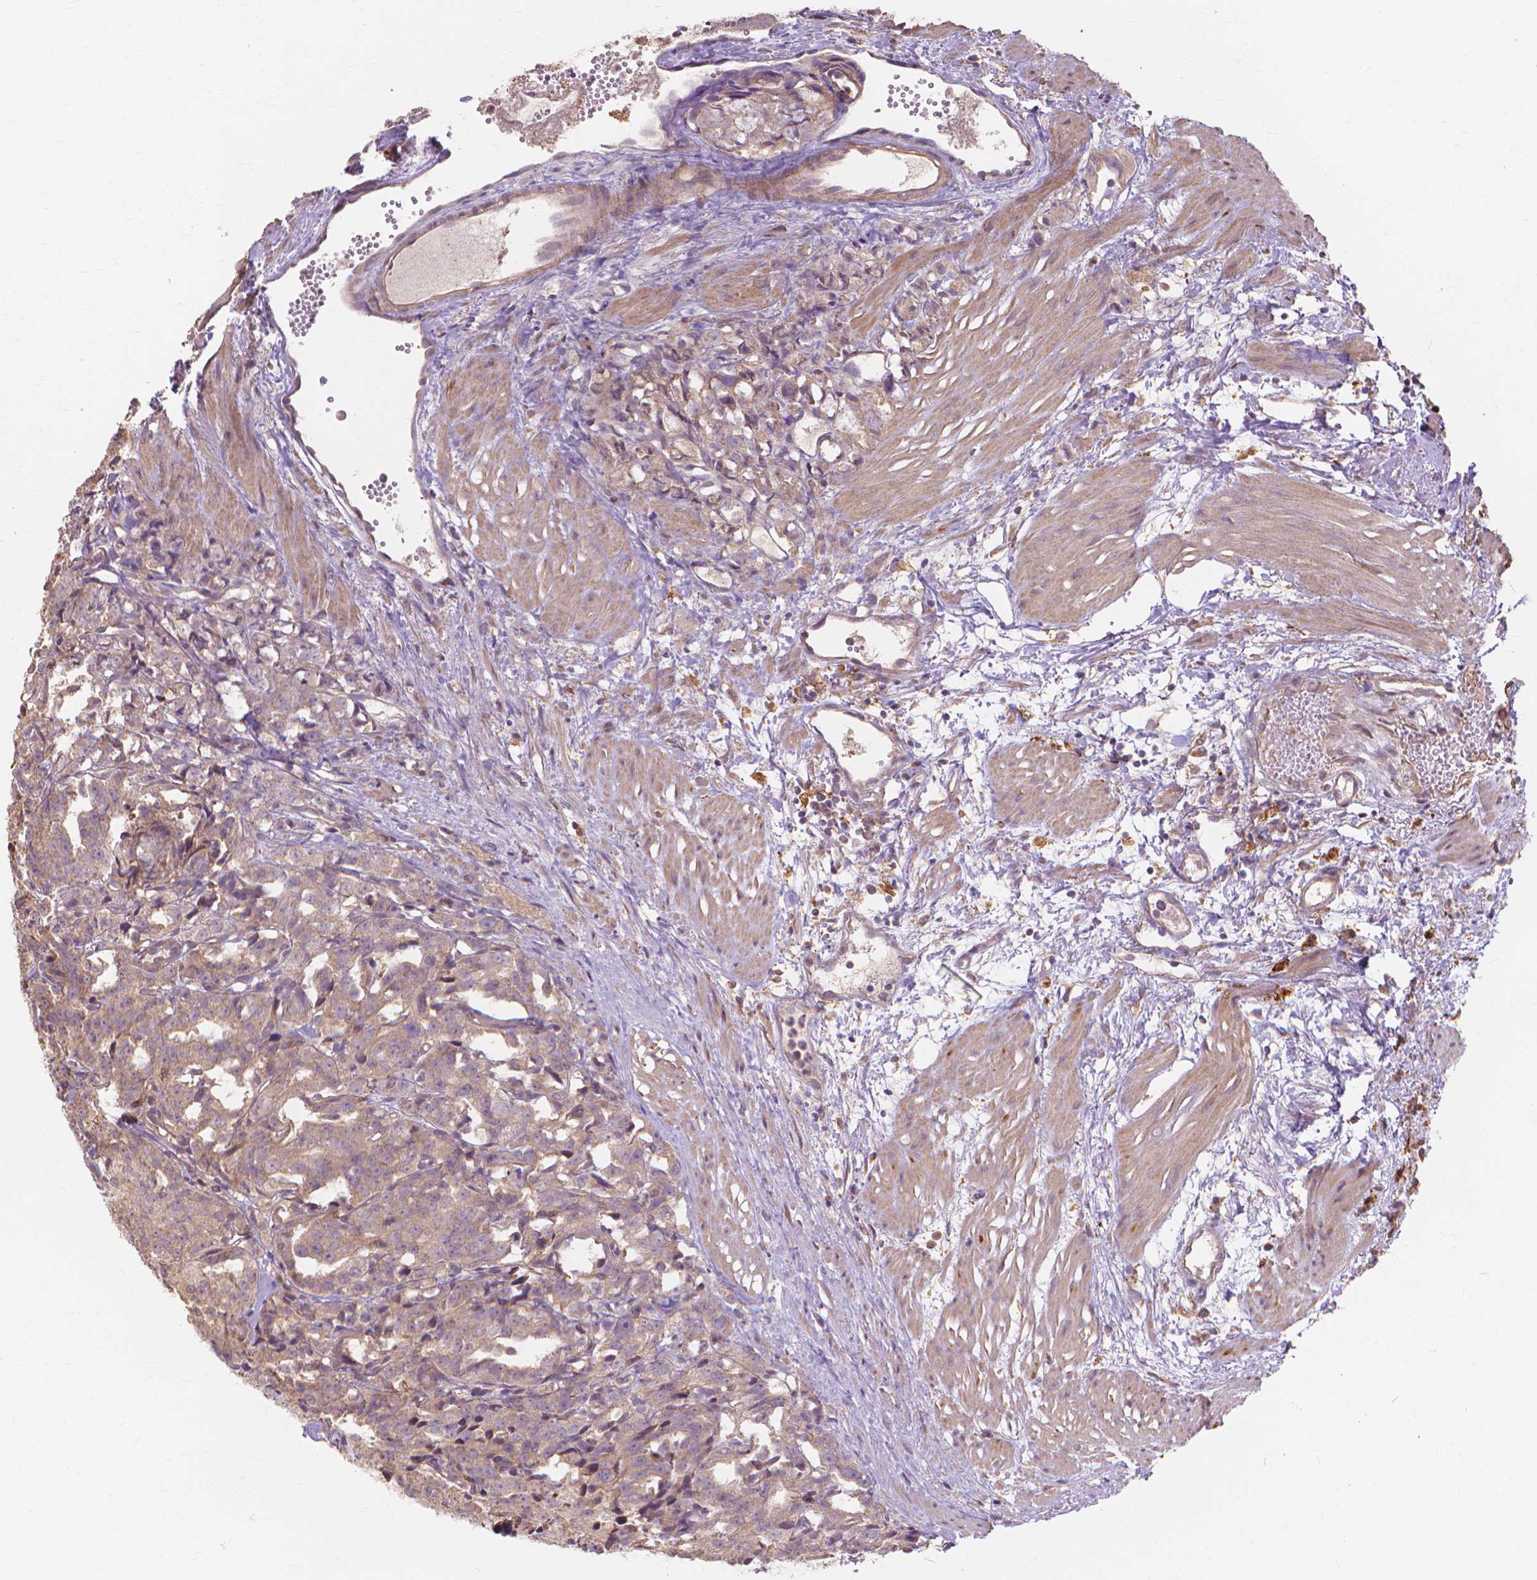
{"staining": {"intensity": "weak", "quantity": ">75%", "location": "cytoplasmic/membranous"}, "tissue": "prostate cancer", "cell_type": "Tumor cells", "image_type": "cancer", "snomed": [{"axis": "morphology", "description": "Adenocarcinoma, High grade"}, {"axis": "topography", "description": "Prostate"}], "caption": "High-power microscopy captured an immunohistochemistry (IHC) image of prostate high-grade adenocarcinoma, revealing weak cytoplasmic/membranous positivity in about >75% of tumor cells. The protein is shown in brown color, while the nuclei are stained blue.", "gene": "TAB2", "patient": {"sex": "male", "age": 53}}